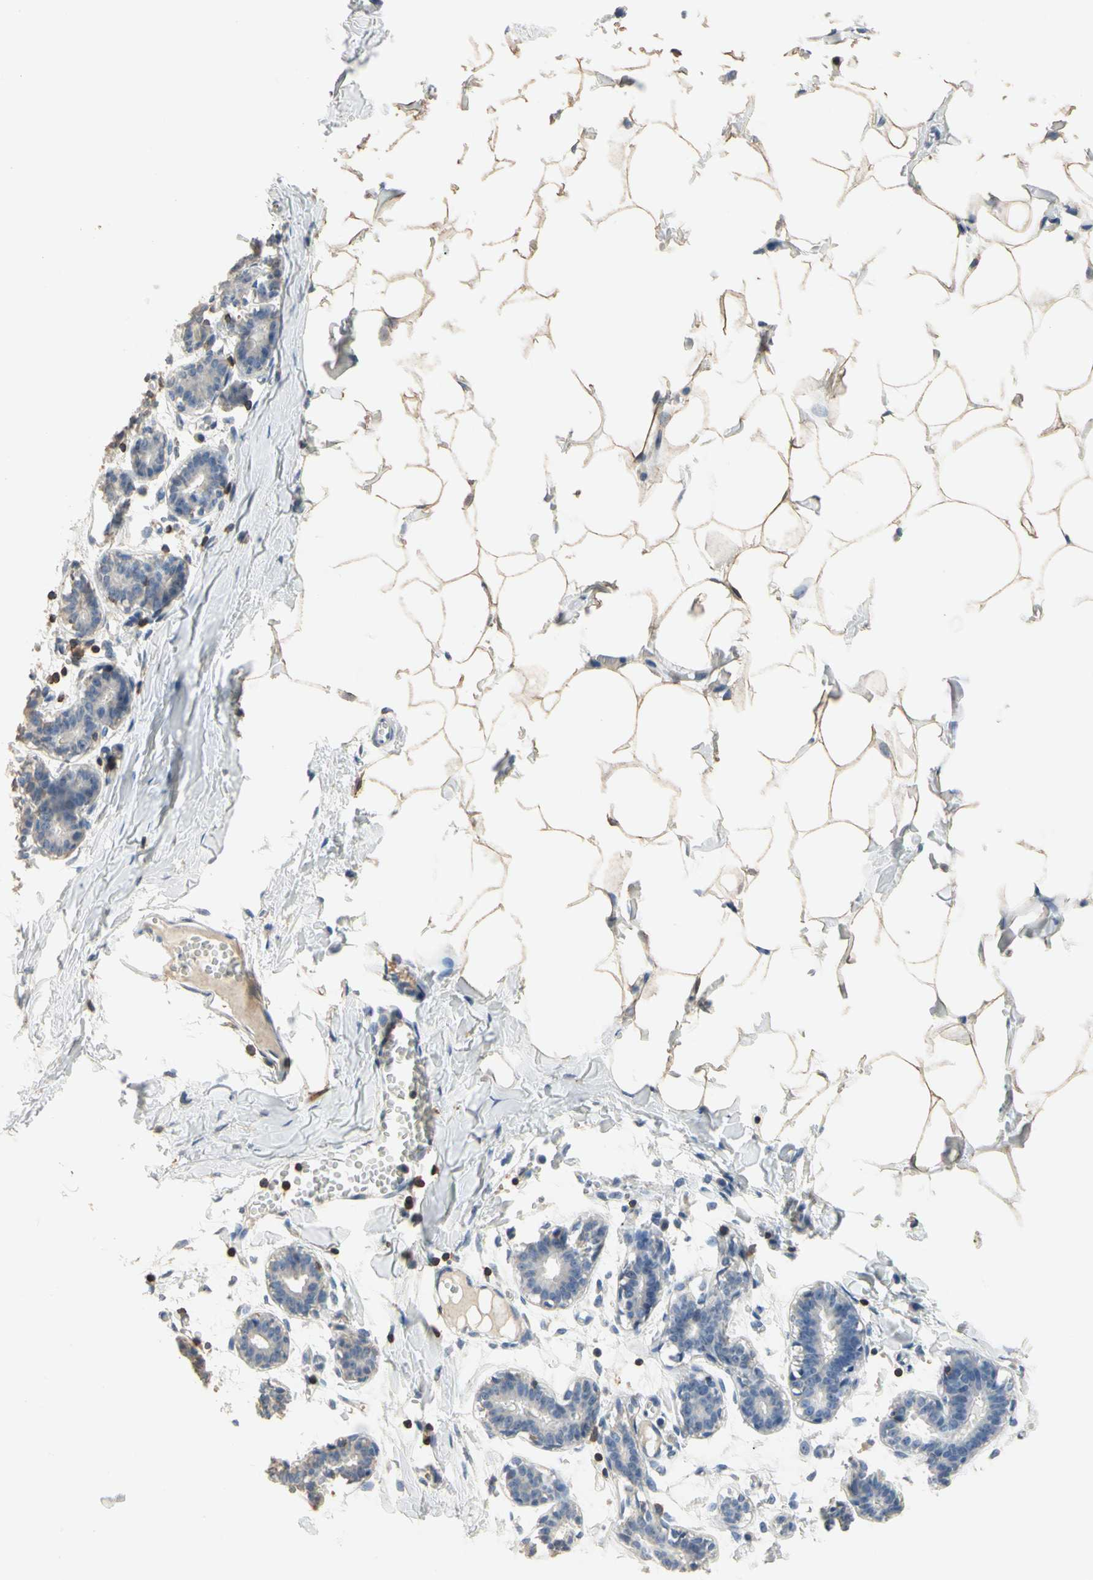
{"staining": {"intensity": "weak", "quantity": "25%-75%", "location": "cytoplasmic/membranous"}, "tissue": "breast", "cell_type": "Adipocytes", "image_type": "normal", "snomed": [{"axis": "morphology", "description": "Normal tissue, NOS"}, {"axis": "topography", "description": "Breast"}], "caption": "Adipocytes exhibit weak cytoplasmic/membranous positivity in about 25%-75% of cells in normal breast.", "gene": "MAP3K10", "patient": {"sex": "female", "age": 27}}